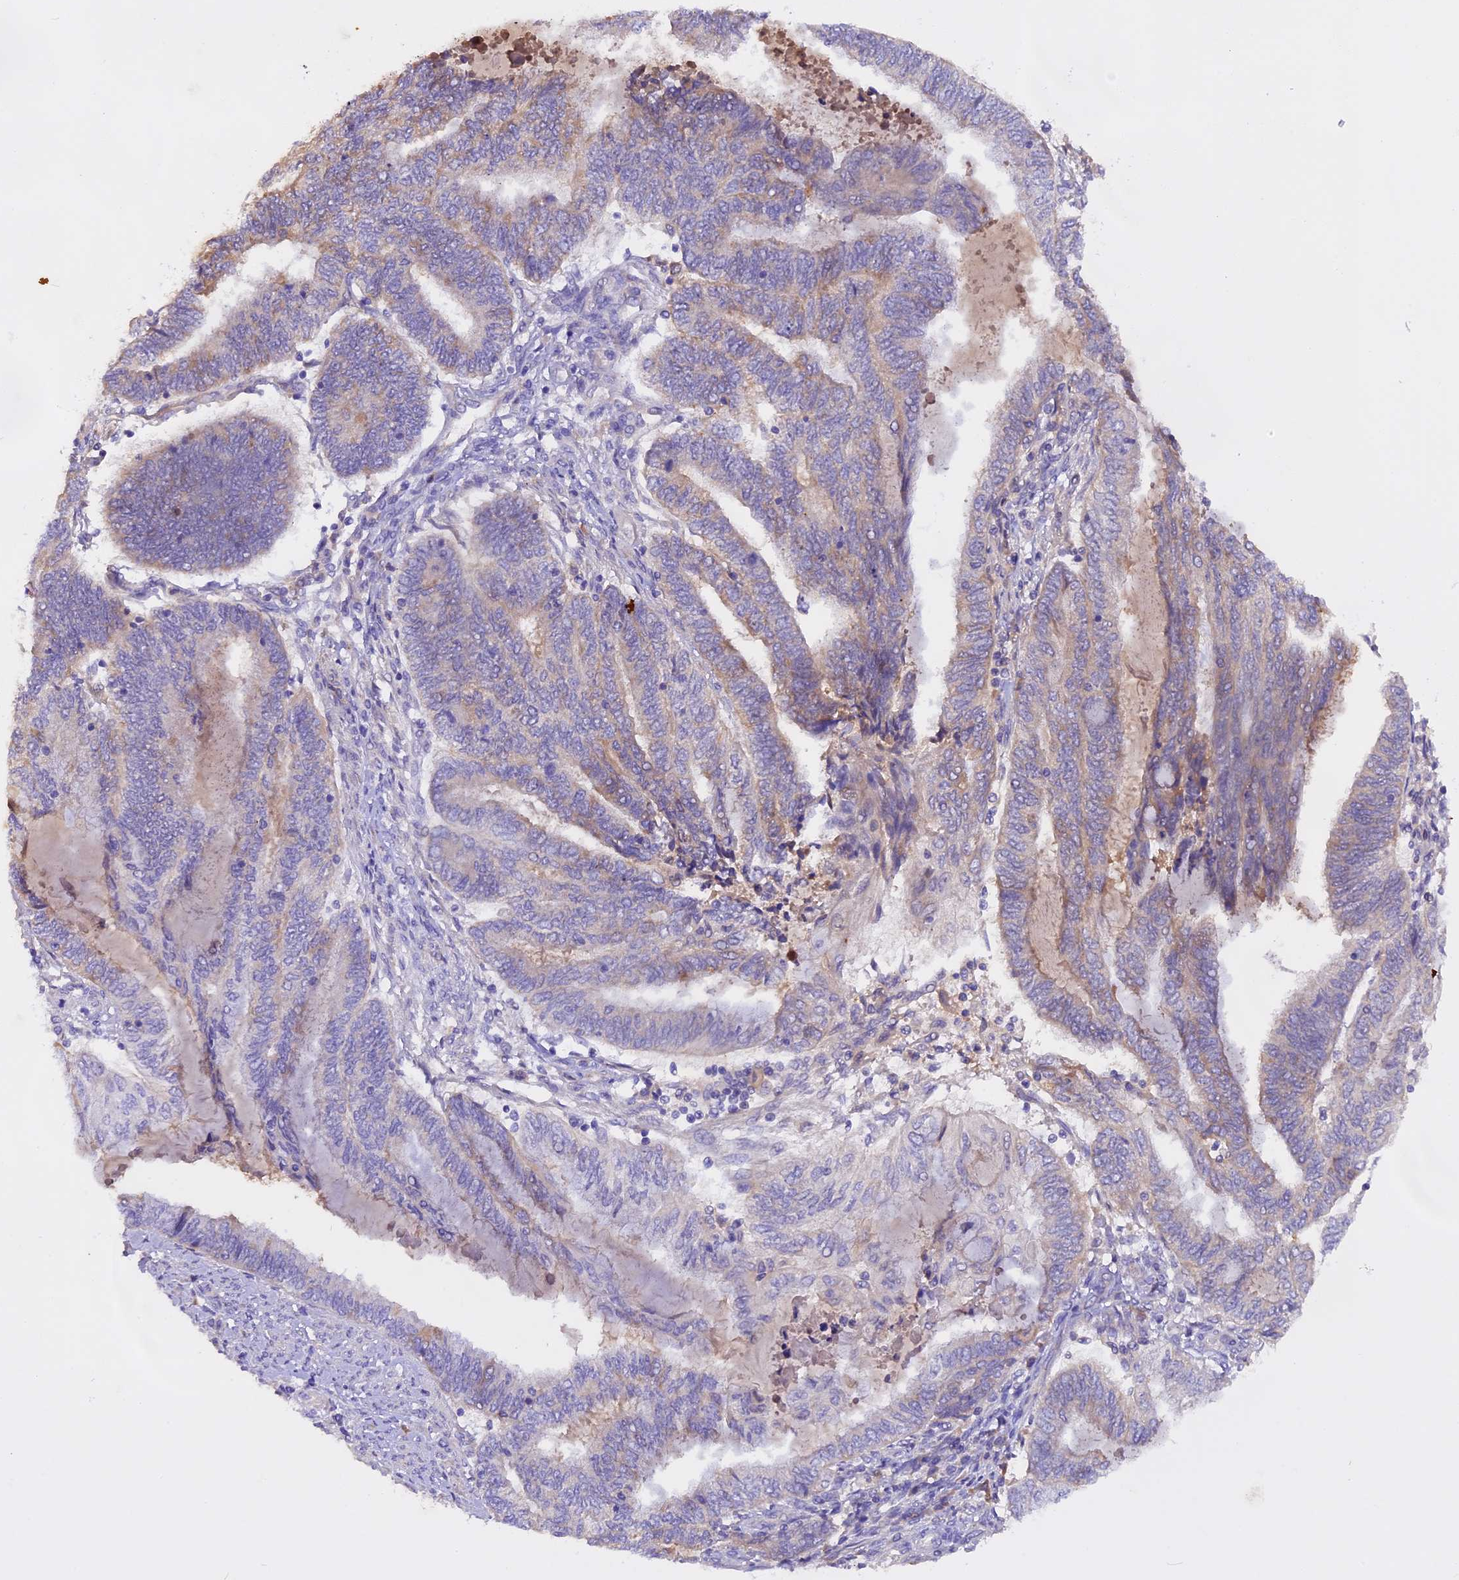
{"staining": {"intensity": "moderate", "quantity": "<25%", "location": "cytoplasmic/membranous"}, "tissue": "endometrial cancer", "cell_type": "Tumor cells", "image_type": "cancer", "snomed": [{"axis": "morphology", "description": "Adenocarcinoma, NOS"}, {"axis": "topography", "description": "Uterus"}, {"axis": "topography", "description": "Endometrium"}], "caption": "This is a photomicrograph of immunohistochemistry (IHC) staining of endometrial cancer, which shows moderate expression in the cytoplasmic/membranous of tumor cells.", "gene": "MARK4", "patient": {"sex": "female", "age": 70}}